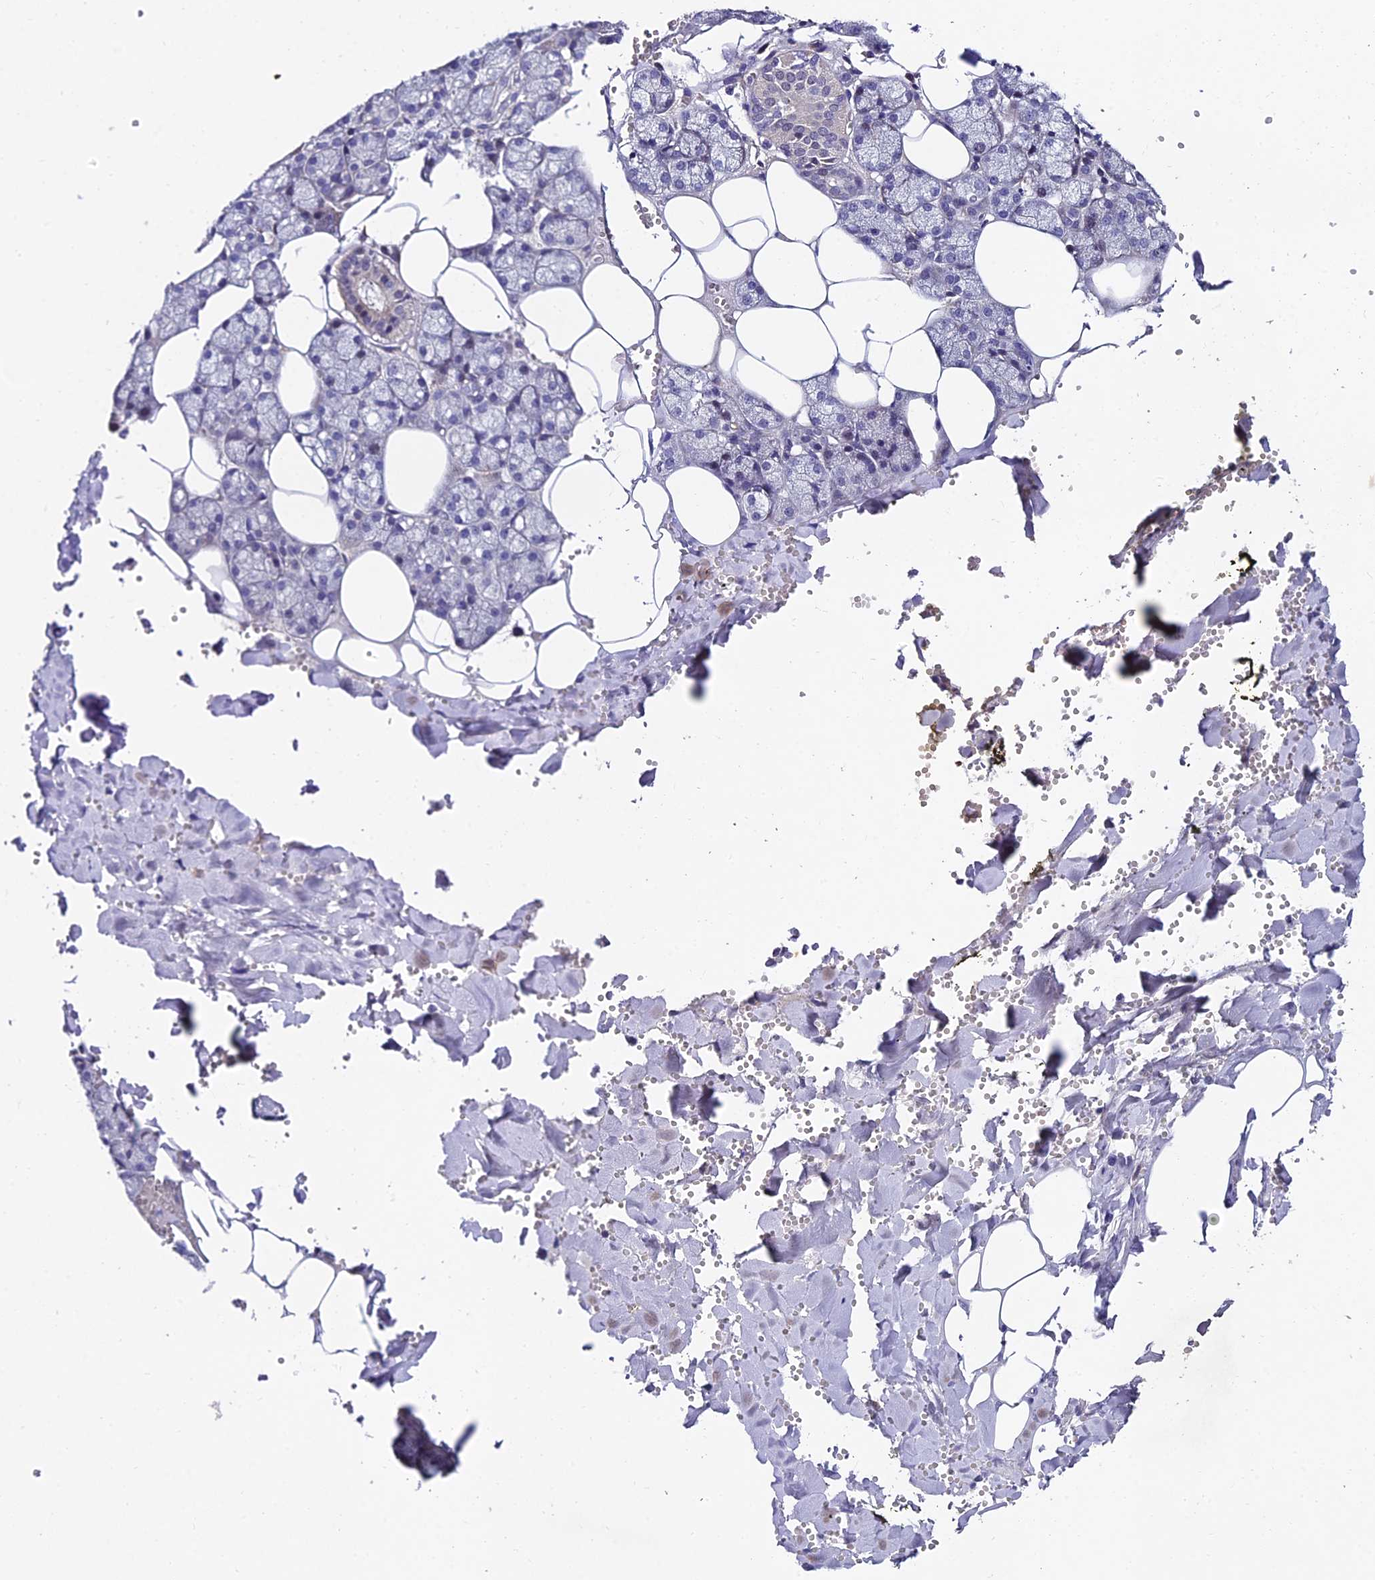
{"staining": {"intensity": "moderate", "quantity": "<25%", "location": "nuclear"}, "tissue": "salivary gland", "cell_type": "Glandular cells", "image_type": "normal", "snomed": [{"axis": "morphology", "description": "Normal tissue, NOS"}, {"axis": "topography", "description": "Salivary gland"}], "caption": "The micrograph displays staining of unremarkable salivary gland, revealing moderate nuclear protein staining (brown color) within glandular cells.", "gene": "TRIM24", "patient": {"sex": "male", "age": 62}}